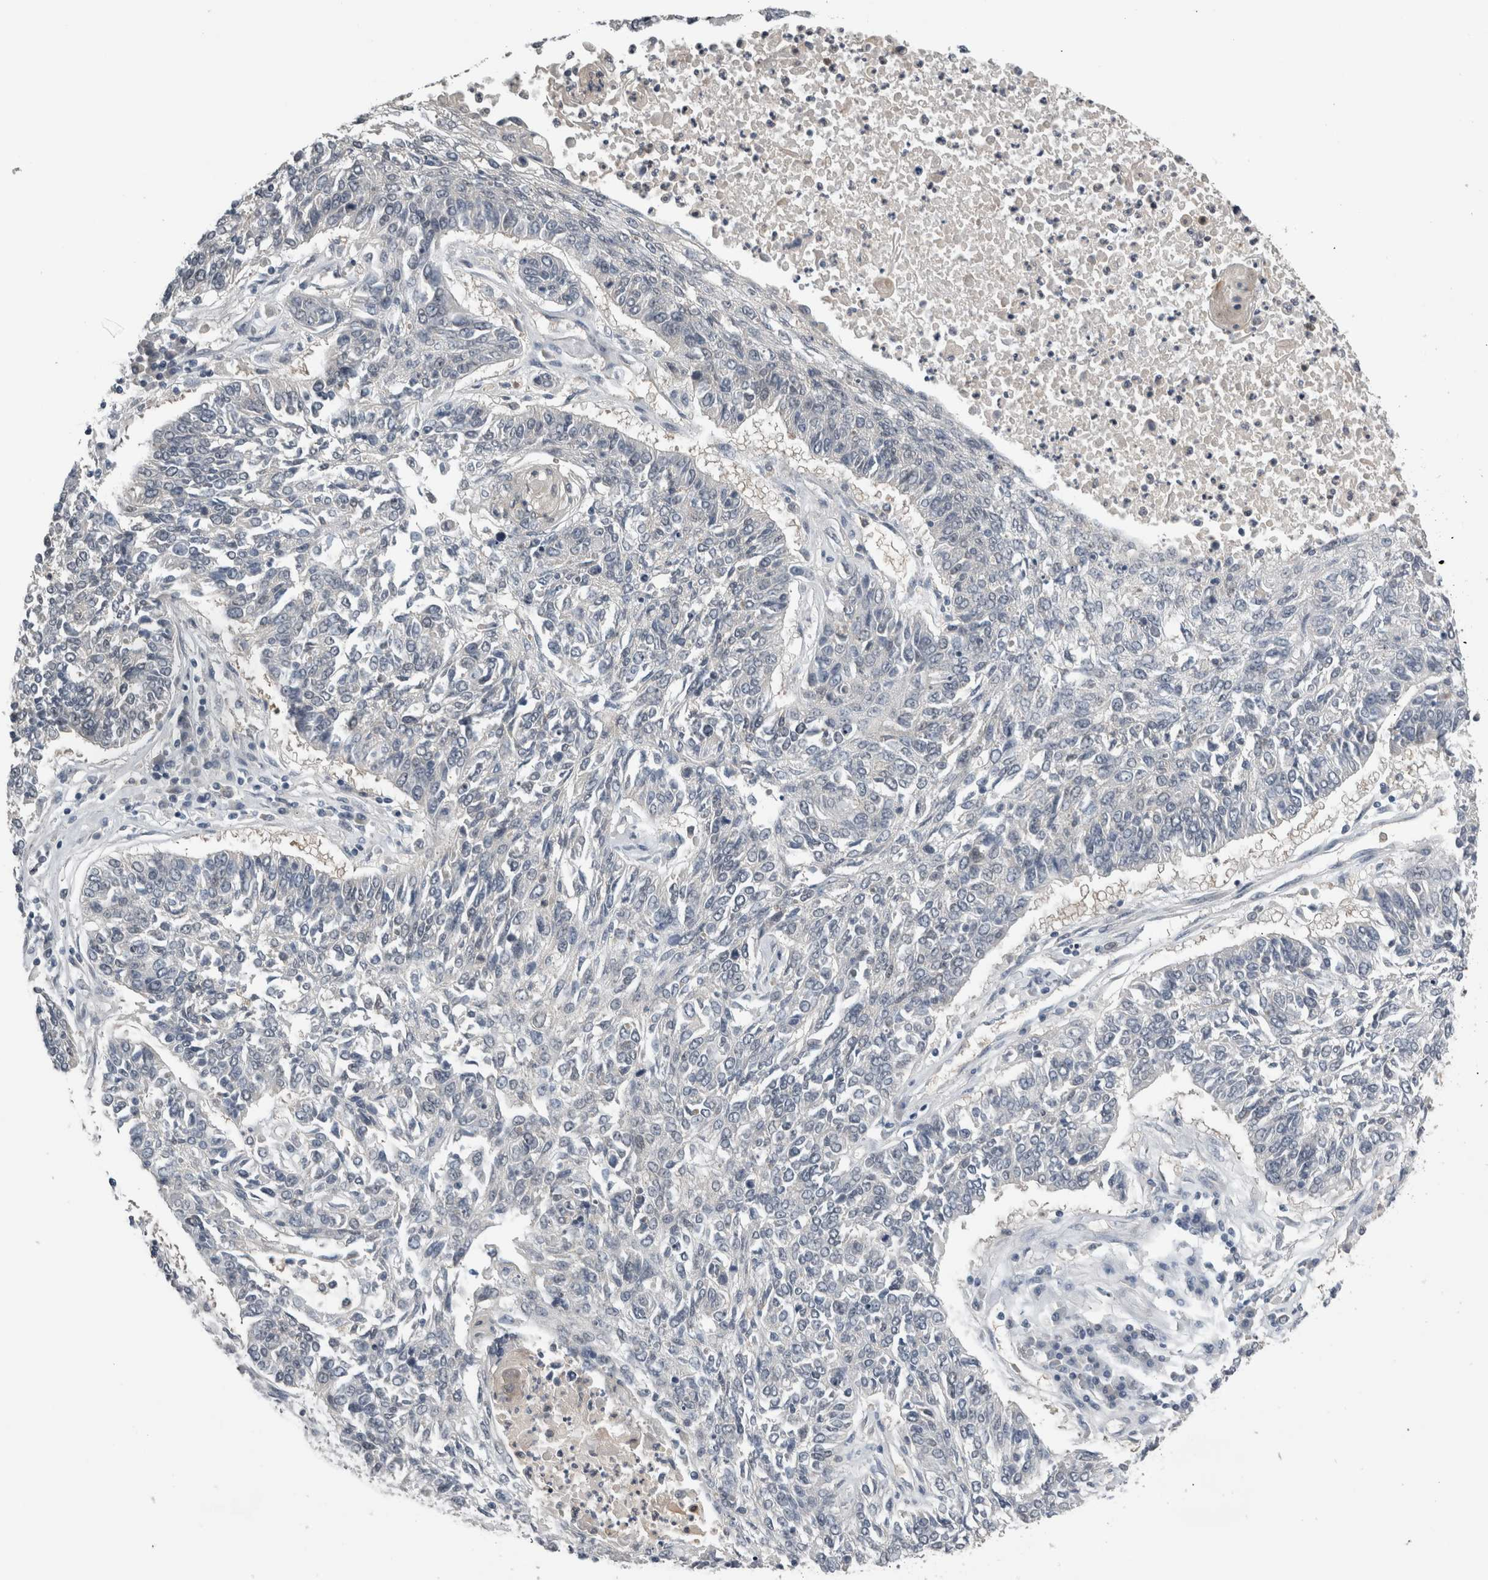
{"staining": {"intensity": "negative", "quantity": "none", "location": "none"}, "tissue": "lung cancer", "cell_type": "Tumor cells", "image_type": "cancer", "snomed": [{"axis": "morphology", "description": "Normal tissue, NOS"}, {"axis": "morphology", "description": "Squamous cell carcinoma, NOS"}, {"axis": "topography", "description": "Cartilage tissue"}, {"axis": "topography", "description": "Bronchus"}, {"axis": "topography", "description": "Lung"}], "caption": "Photomicrograph shows no significant protein positivity in tumor cells of lung cancer.", "gene": "NAPRT", "patient": {"sex": "female", "age": 49}}